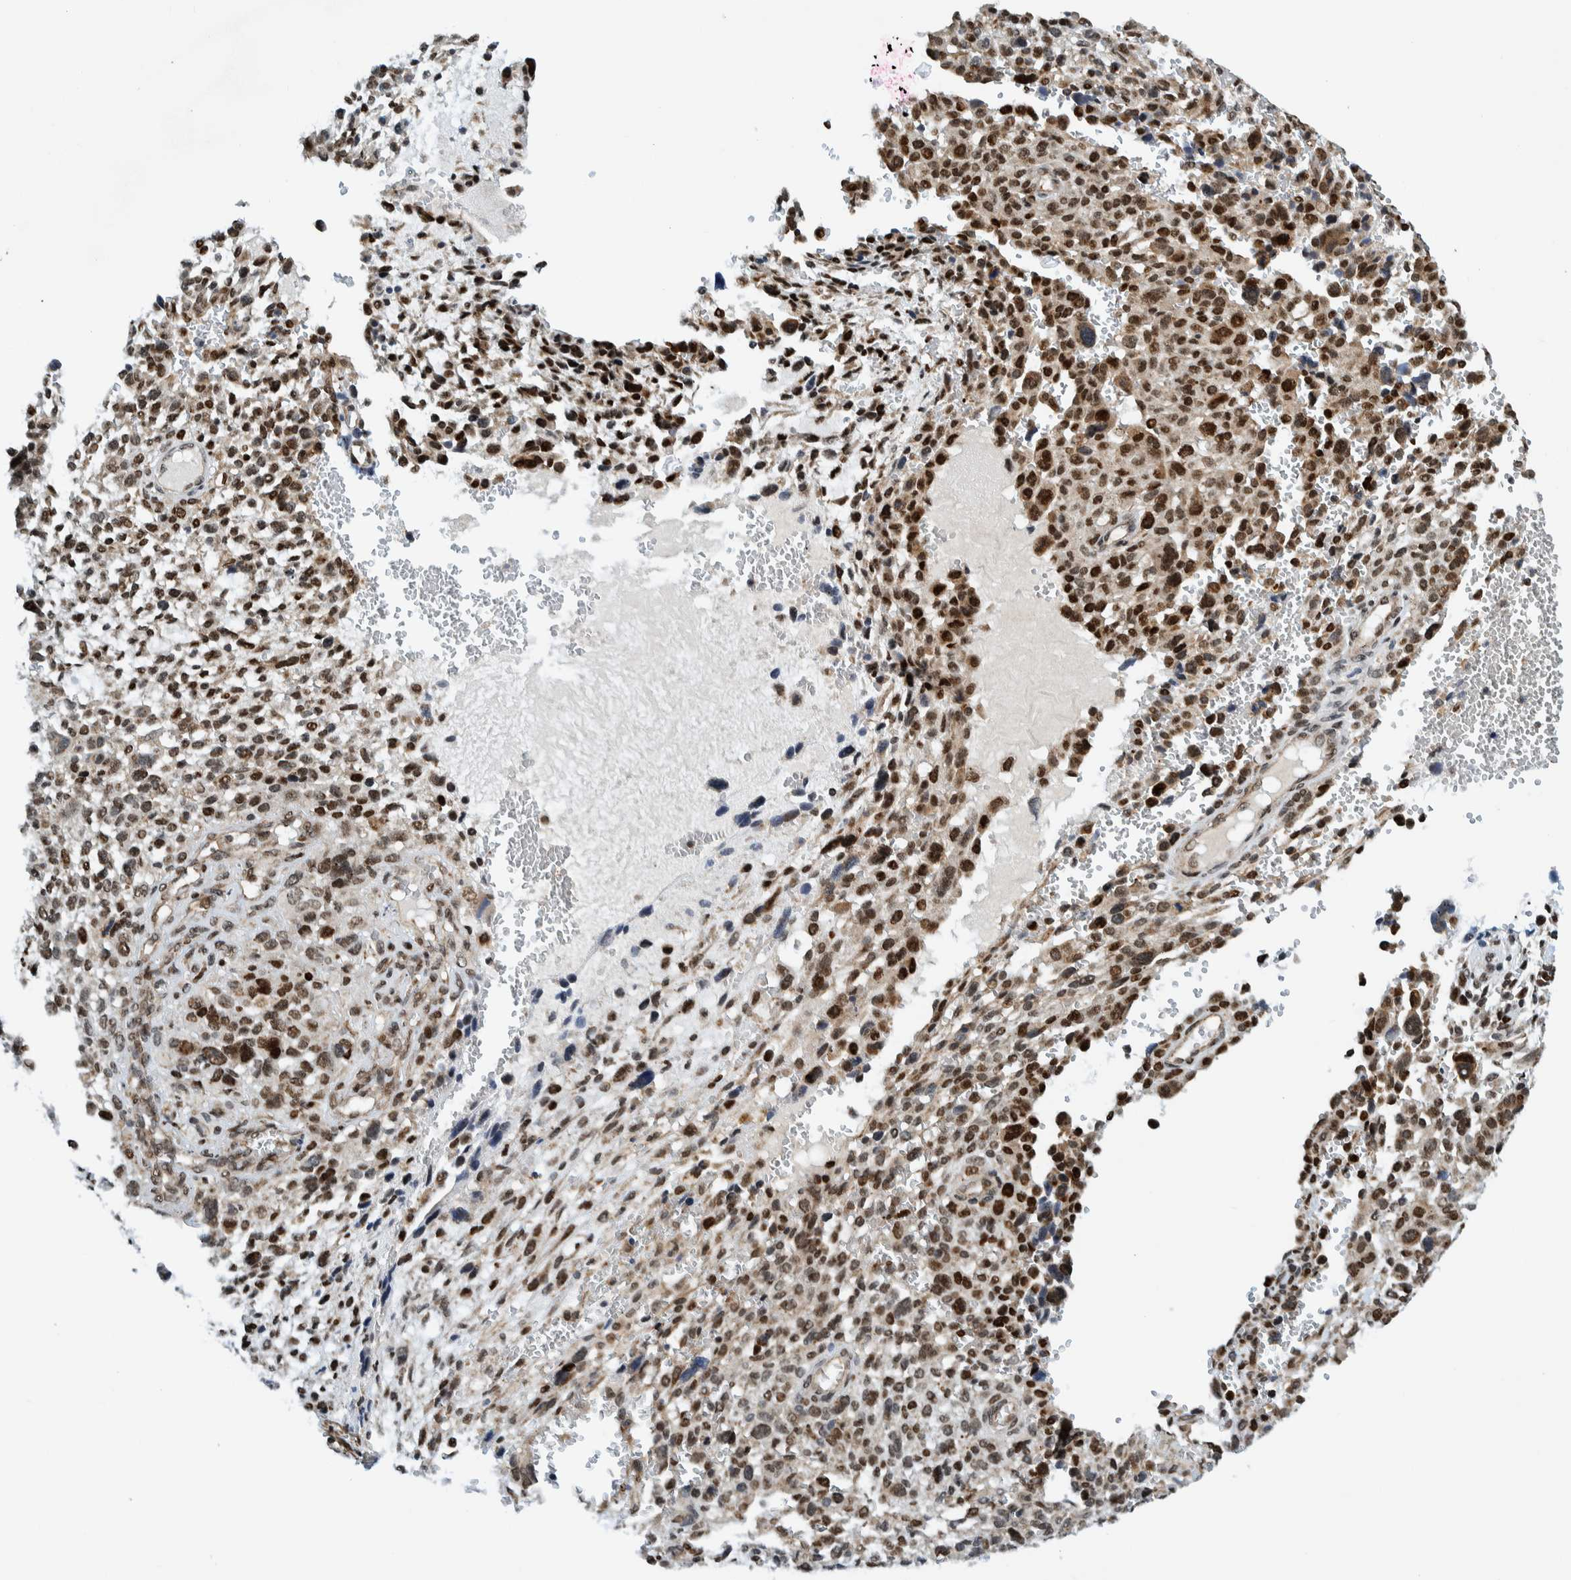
{"staining": {"intensity": "strong", "quantity": ">75%", "location": "nuclear"}, "tissue": "melanoma", "cell_type": "Tumor cells", "image_type": "cancer", "snomed": [{"axis": "morphology", "description": "Malignant melanoma, NOS"}, {"axis": "topography", "description": "Skin"}], "caption": "A brown stain highlights strong nuclear staining of a protein in malignant melanoma tumor cells.", "gene": "CCDC57", "patient": {"sex": "female", "age": 55}}